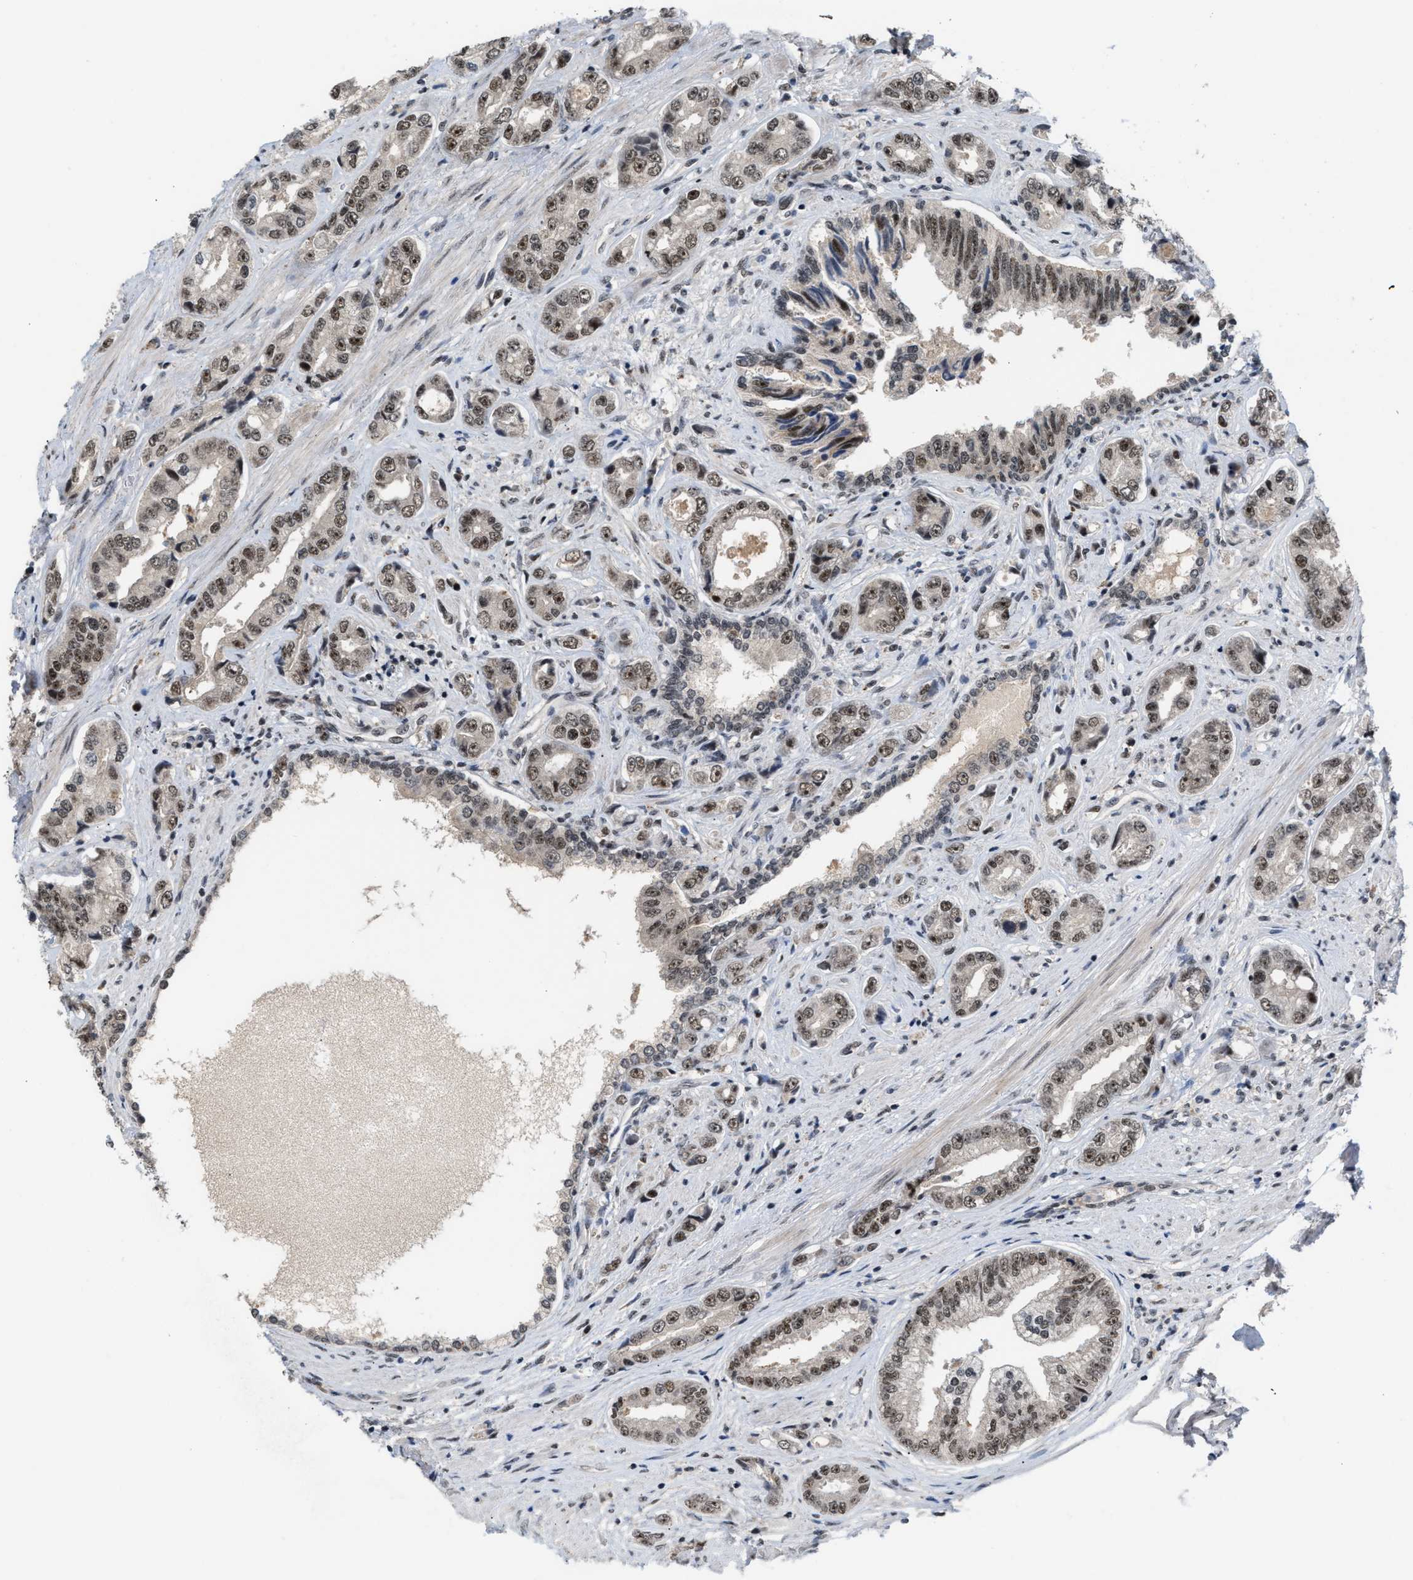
{"staining": {"intensity": "moderate", "quantity": ">75%", "location": "nuclear"}, "tissue": "prostate cancer", "cell_type": "Tumor cells", "image_type": "cancer", "snomed": [{"axis": "morphology", "description": "Adenocarcinoma, High grade"}, {"axis": "topography", "description": "Prostate"}], "caption": "High-grade adenocarcinoma (prostate) stained with immunohistochemistry (IHC) shows moderate nuclear staining in about >75% of tumor cells.", "gene": "PRPF4", "patient": {"sex": "male", "age": 61}}